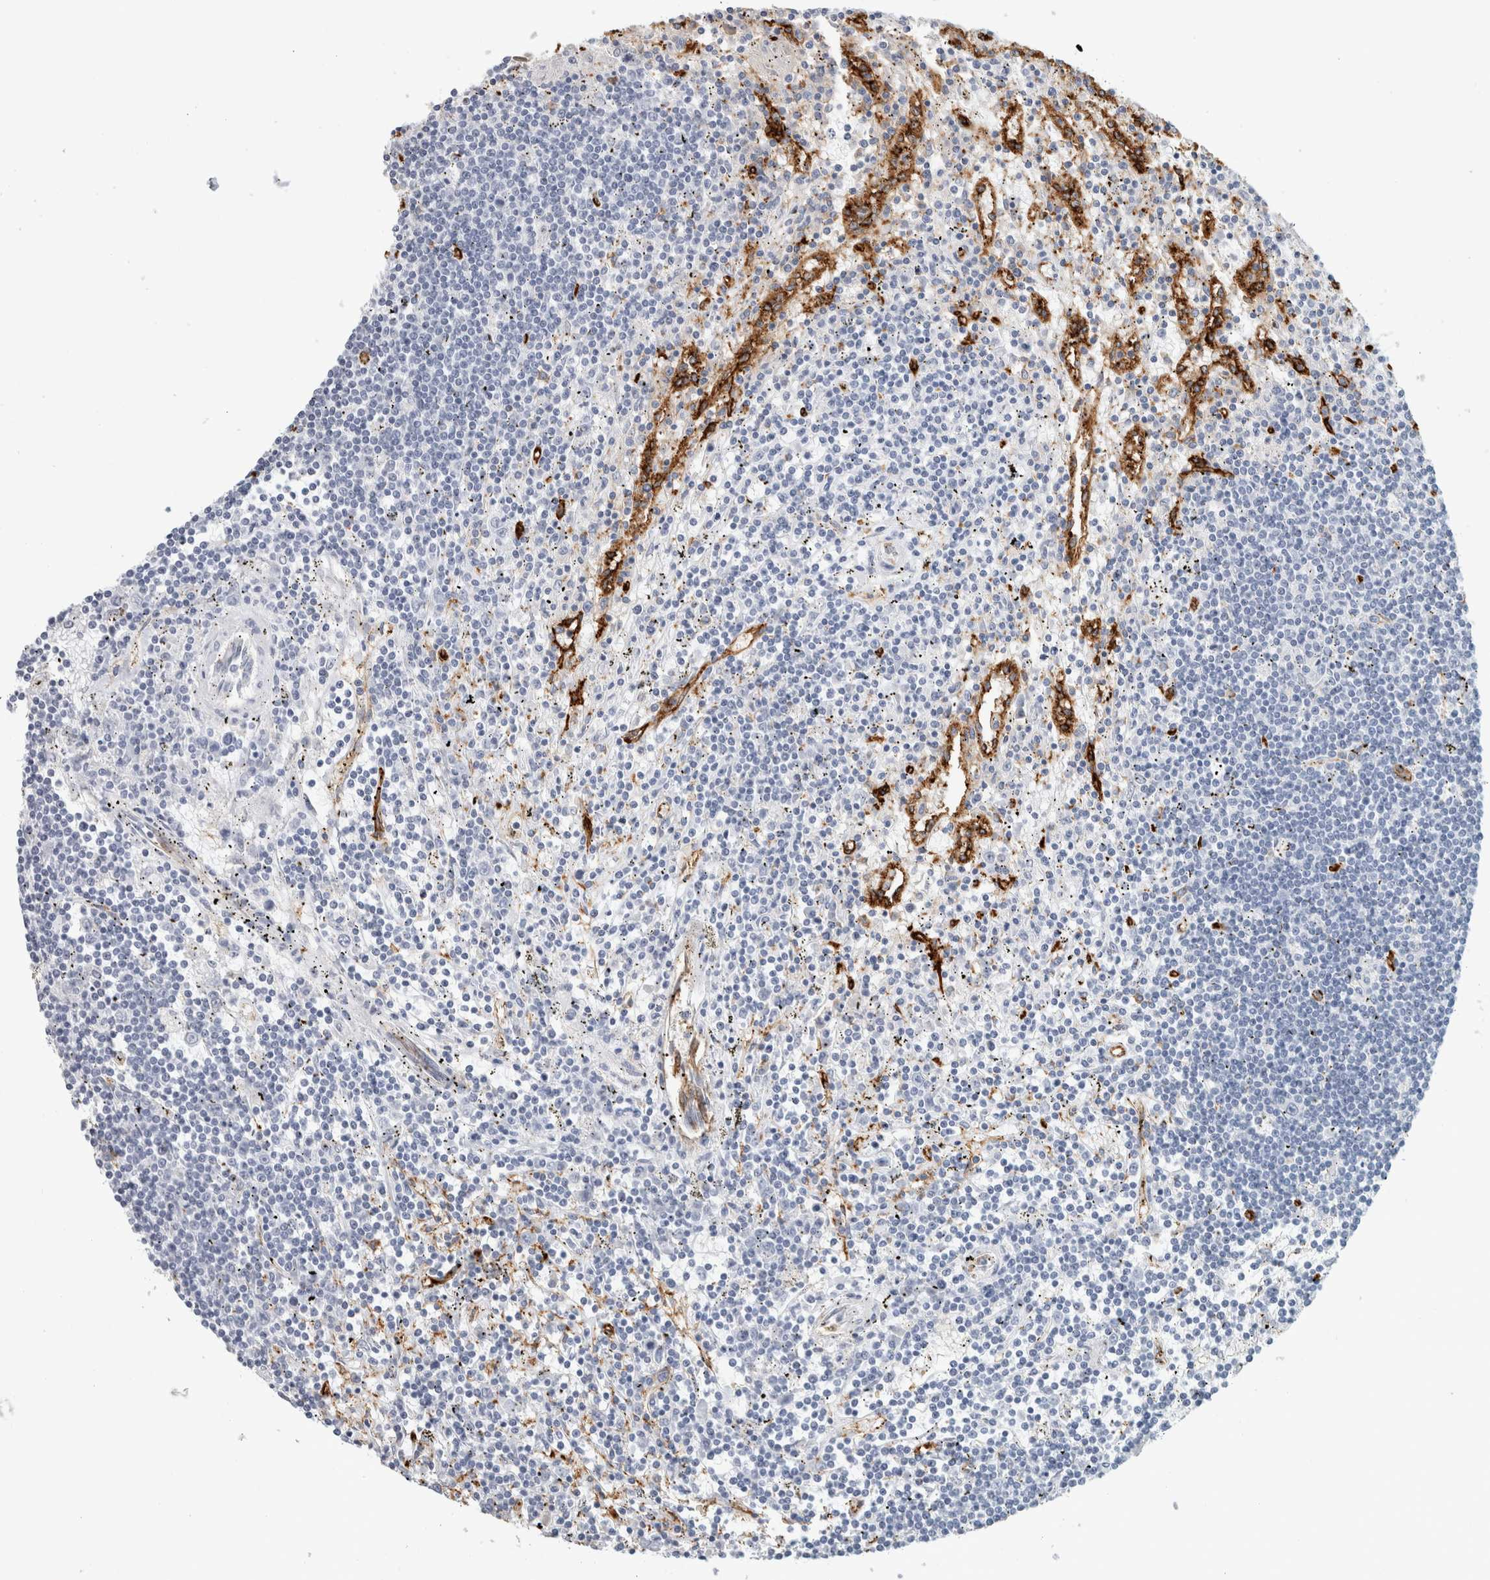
{"staining": {"intensity": "negative", "quantity": "none", "location": "none"}, "tissue": "lymphoma", "cell_type": "Tumor cells", "image_type": "cancer", "snomed": [{"axis": "morphology", "description": "Malignant lymphoma, non-Hodgkin's type, Low grade"}, {"axis": "topography", "description": "Spleen"}], "caption": "There is no significant expression in tumor cells of lymphoma.", "gene": "CD36", "patient": {"sex": "male", "age": 76}}